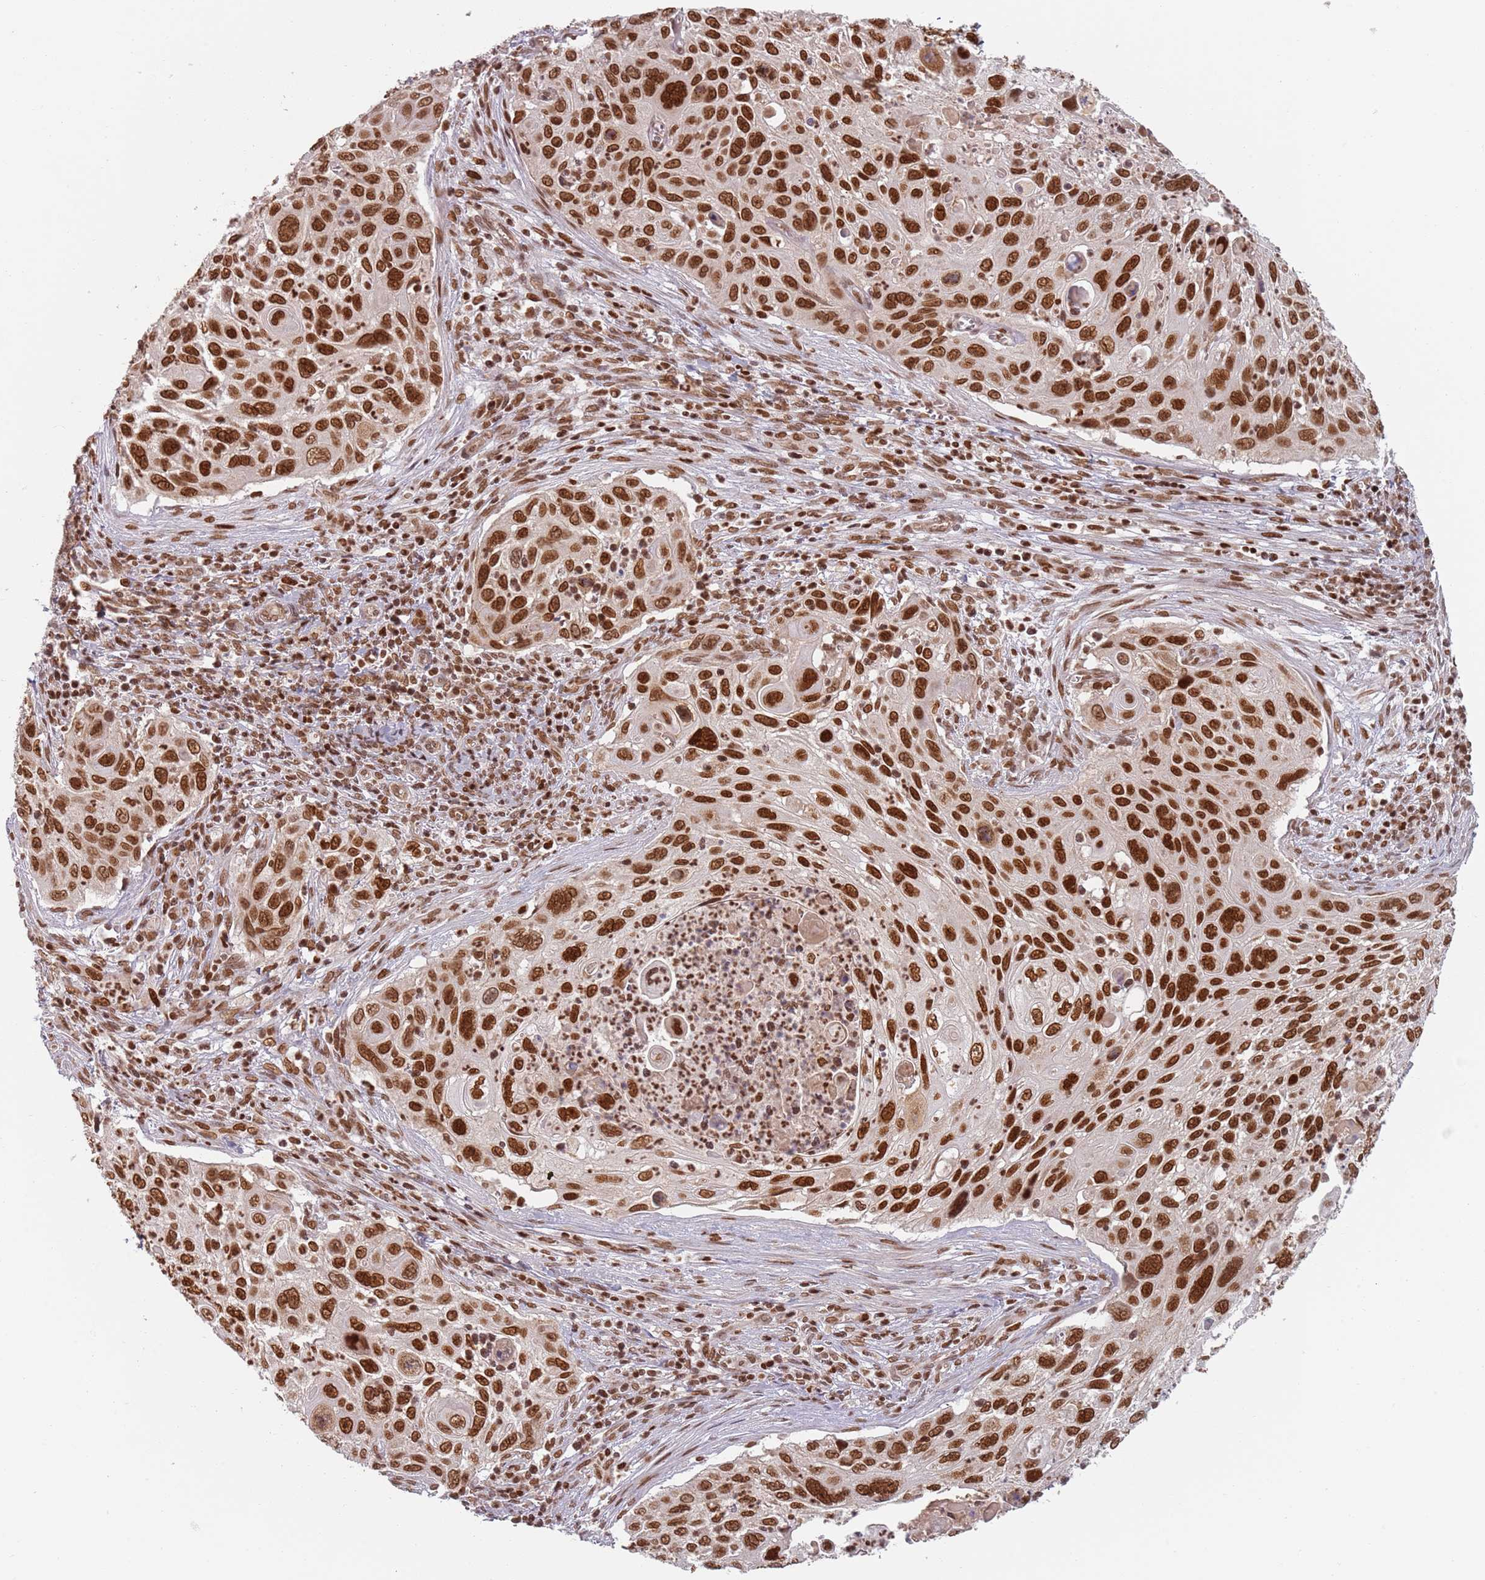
{"staining": {"intensity": "strong", "quantity": ">75%", "location": "nuclear"}, "tissue": "cervical cancer", "cell_type": "Tumor cells", "image_type": "cancer", "snomed": [{"axis": "morphology", "description": "Squamous cell carcinoma, NOS"}, {"axis": "topography", "description": "Cervix"}], "caption": "Brown immunohistochemical staining in cervical squamous cell carcinoma displays strong nuclear positivity in approximately >75% of tumor cells.", "gene": "NUP50", "patient": {"sex": "female", "age": 70}}